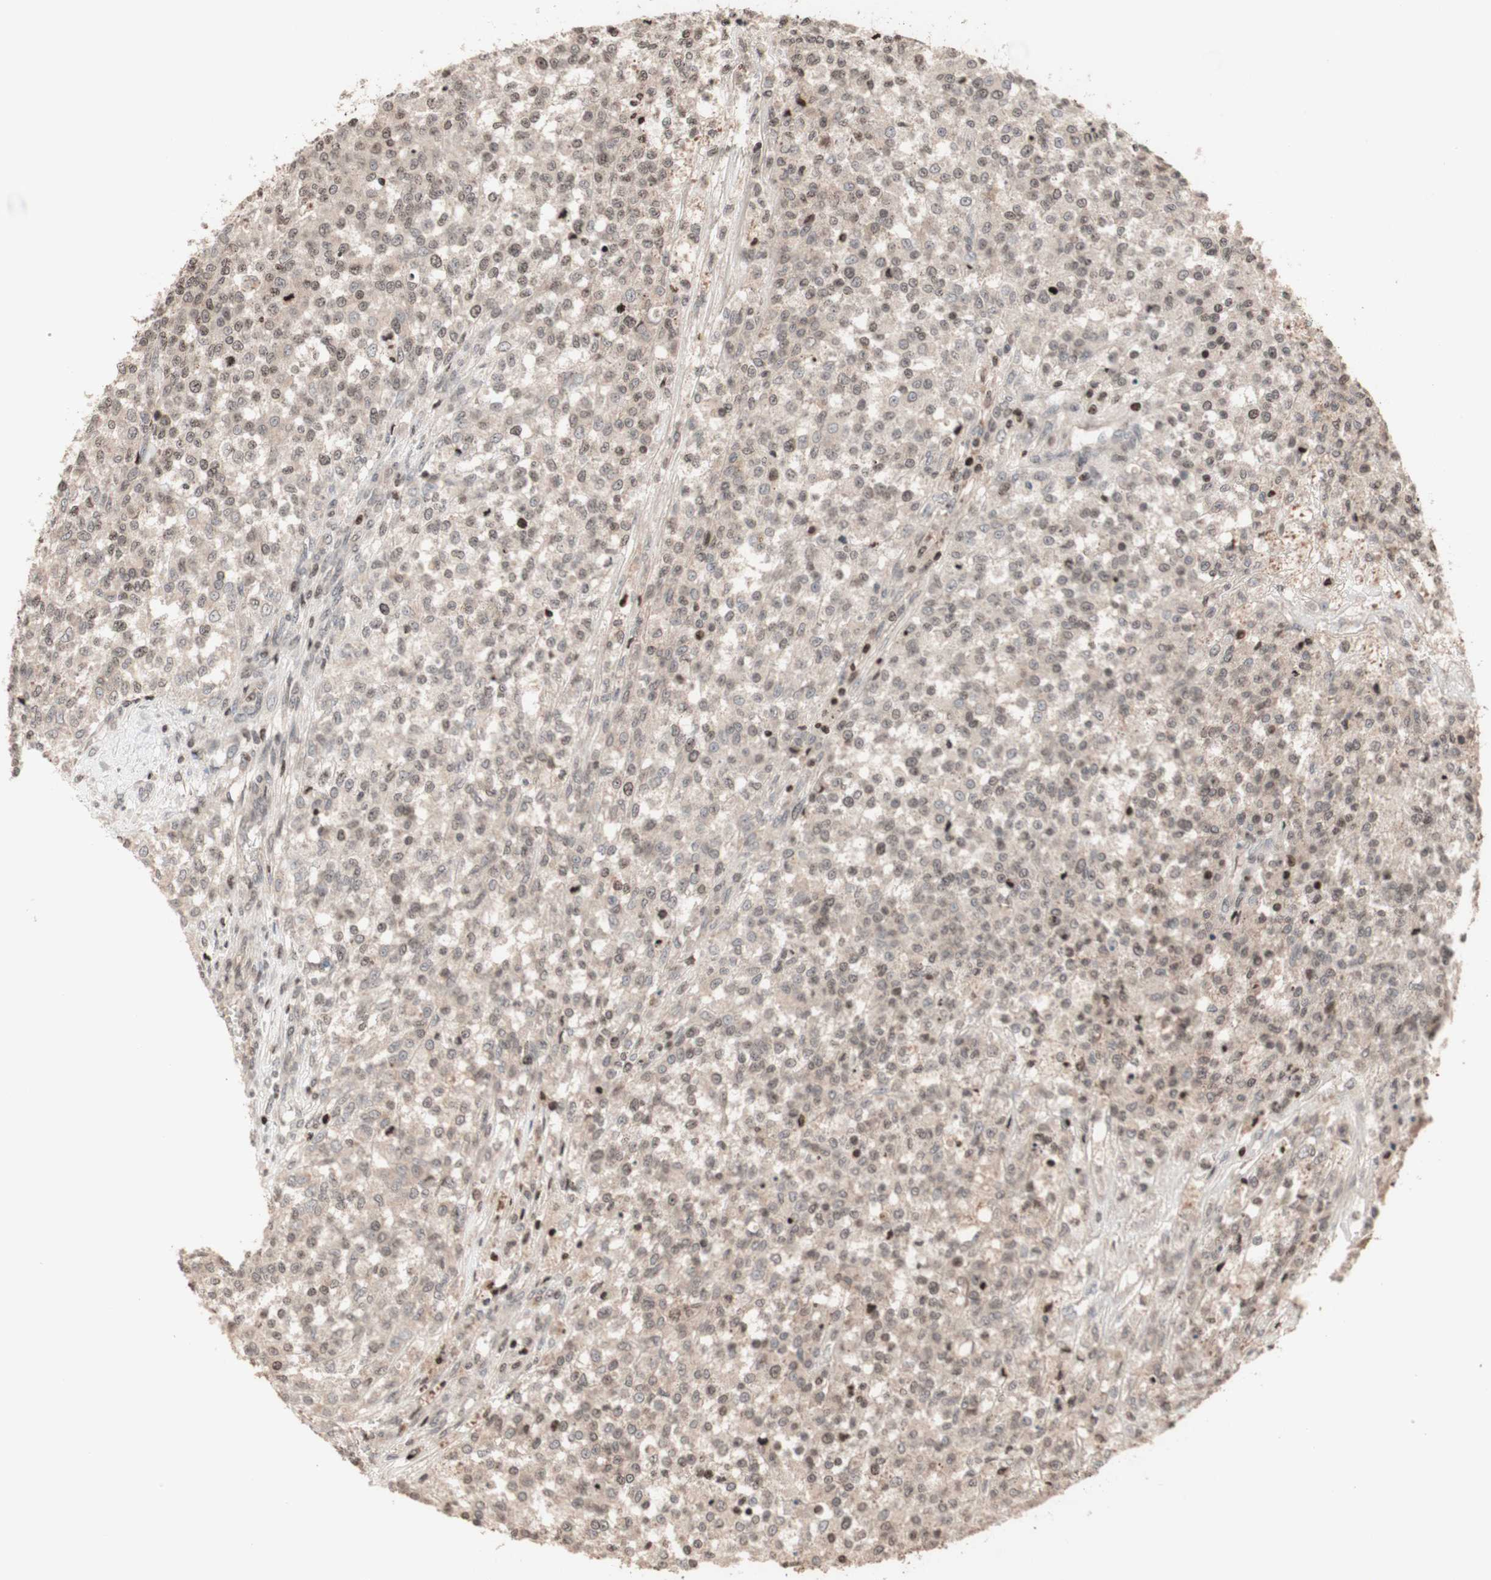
{"staining": {"intensity": "weak", "quantity": "<25%", "location": "nuclear"}, "tissue": "testis cancer", "cell_type": "Tumor cells", "image_type": "cancer", "snomed": [{"axis": "morphology", "description": "Seminoma, NOS"}, {"axis": "topography", "description": "Testis"}], "caption": "This is an immunohistochemistry image of testis cancer. There is no expression in tumor cells.", "gene": "POLA1", "patient": {"sex": "male", "age": 59}}